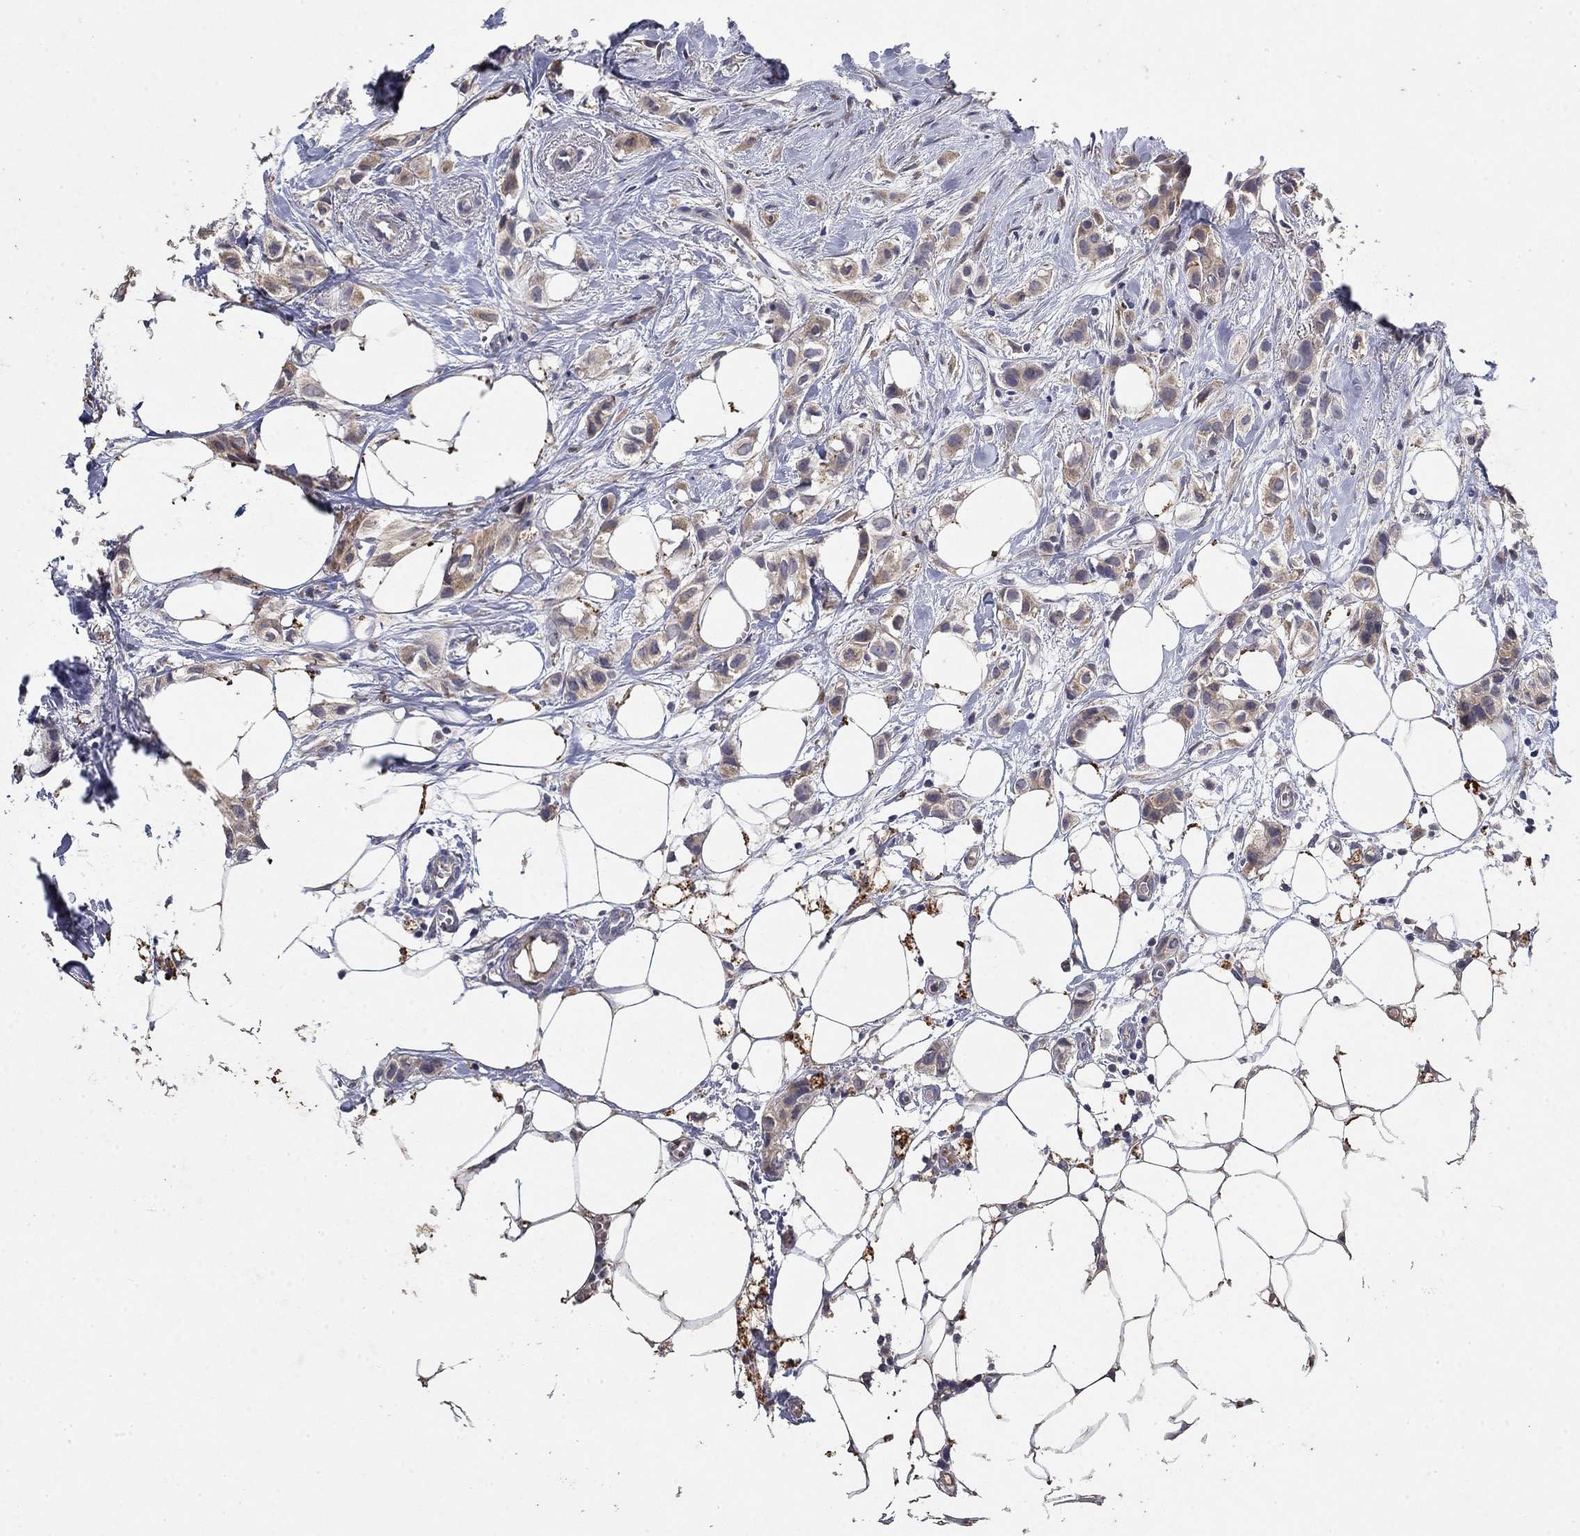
{"staining": {"intensity": "moderate", "quantity": "25%-75%", "location": "cytoplasmic/membranous"}, "tissue": "breast cancer", "cell_type": "Tumor cells", "image_type": "cancer", "snomed": [{"axis": "morphology", "description": "Duct carcinoma"}, {"axis": "topography", "description": "Breast"}], "caption": "The micrograph displays immunohistochemical staining of breast cancer. There is moderate cytoplasmic/membranous staining is appreciated in approximately 25%-75% of tumor cells. The protein of interest is stained brown, and the nuclei are stained in blue (DAB (3,3'-diaminobenzidine) IHC with brightfield microscopy, high magnification).", "gene": "PROZ", "patient": {"sex": "female", "age": 85}}